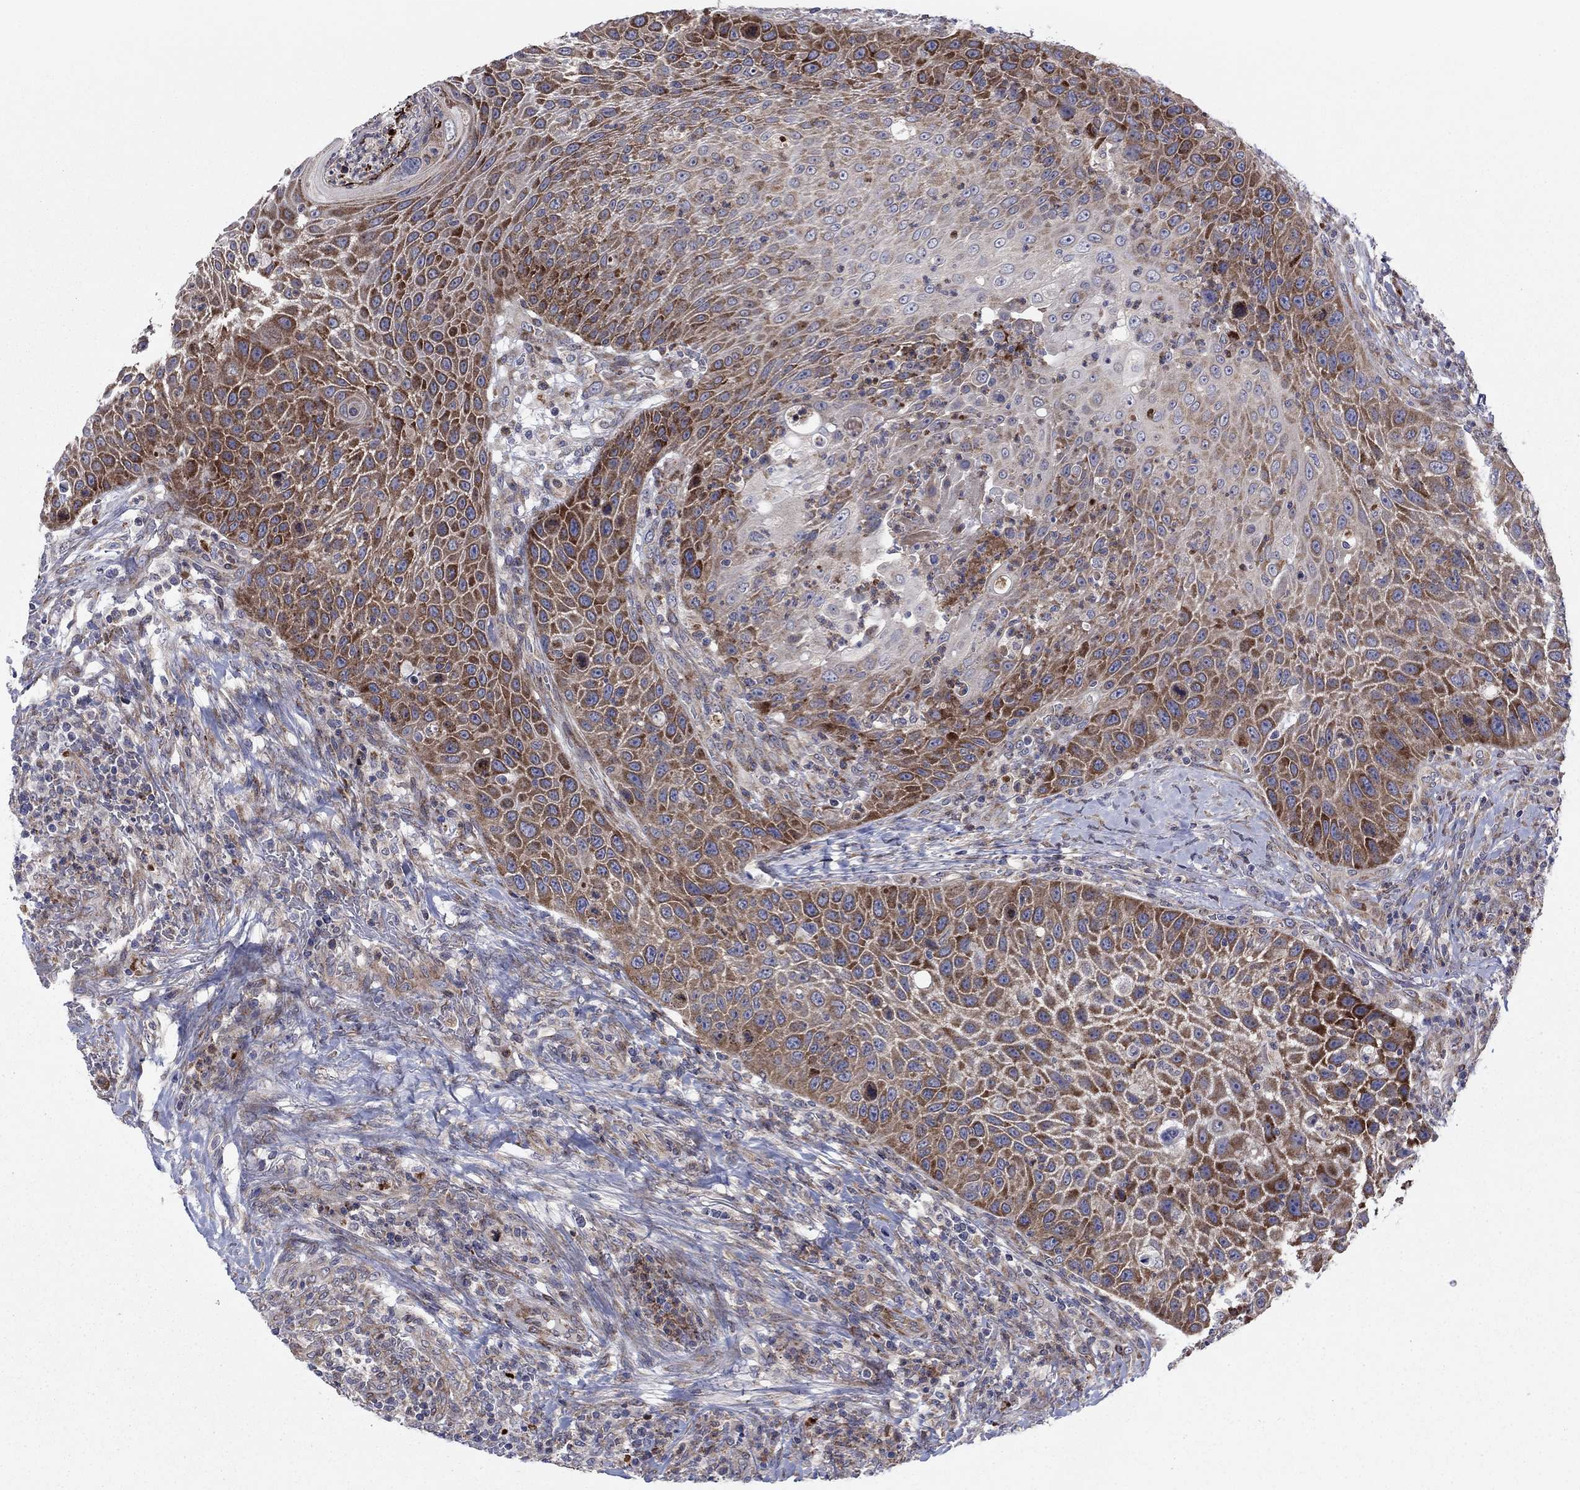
{"staining": {"intensity": "strong", "quantity": ">75%", "location": "cytoplasmic/membranous"}, "tissue": "head and neck cancer", "cell_type": "Tumor cells", "image_type": "cancer", "snomed": [{"axis": "morphology", "description": "Squamous cell carcinoma, NOS"}, {"axis": "topography", "description": "Head-Neck"}], "caption": "There is high levels of strong cytoplasmic/membranous expression in tumor cells of head and neck squamous cell carcinoma, as demonstrated by immunohistochemical staining (brown color).", "gene": "GPR155", "patient": {"sex": "male", "age": 69}}